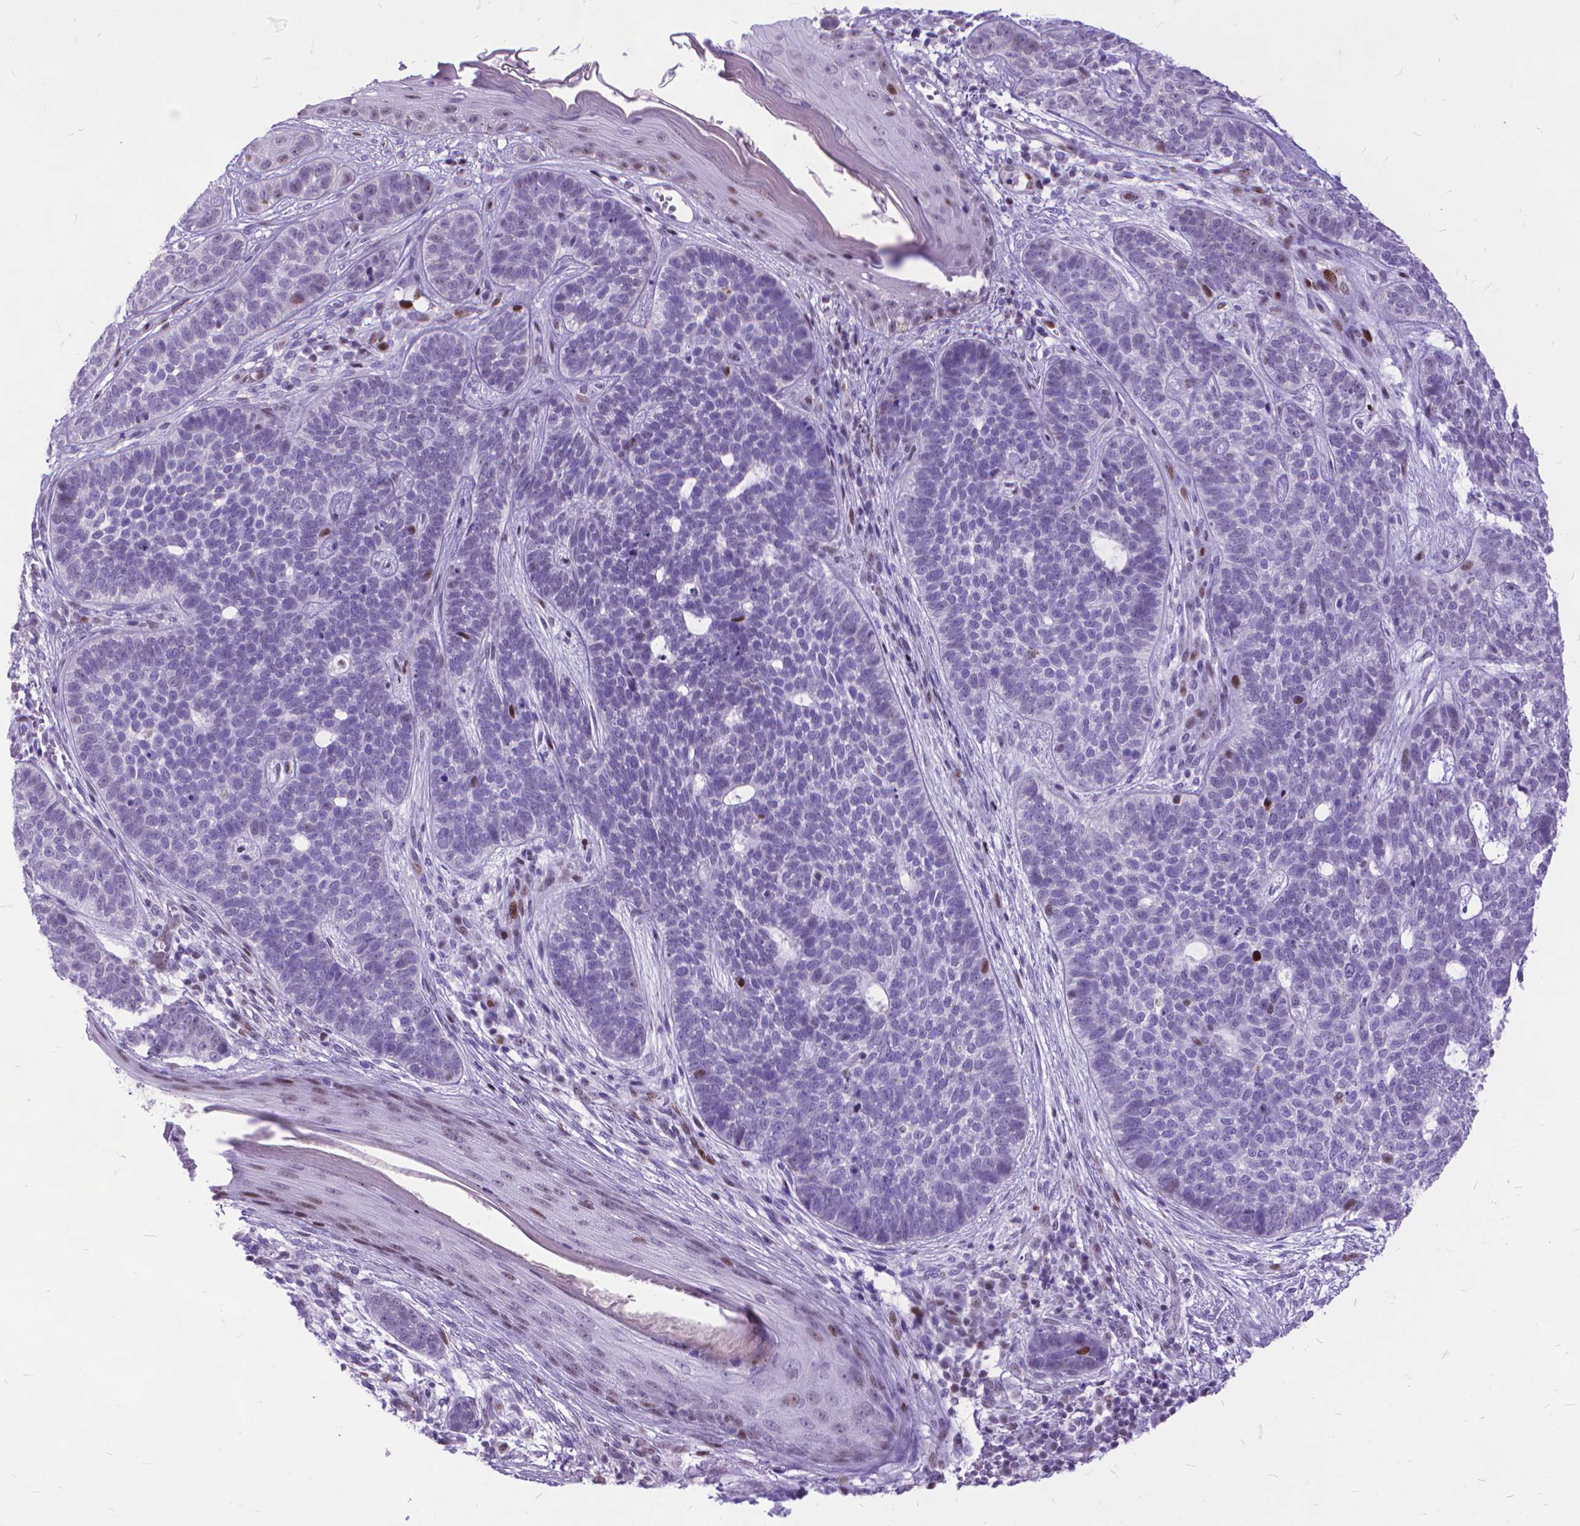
{"staining": {"intensity": "negative", "quantity": "none", "location": "none"}, "tissue": "skin cancer", "cell_type": "Tumor cells", "image_type": "cancer", "snomed": [{"axis": "morphology", "description": "Basal cell carcinoma"}, {"axis": "topography", "description": "Skin"}], "caption": "Immunohistochemistry (IHC) of human skin cancer exhibits no staining in tumor cells. (Stains: DAB immunohistochemistry (IHC) with hematoxylin counter stain, Microscopy: brightfield microscopy at high magnification).", "gene": "POLE4", "patient": {"sex": "female", "age": 69}}